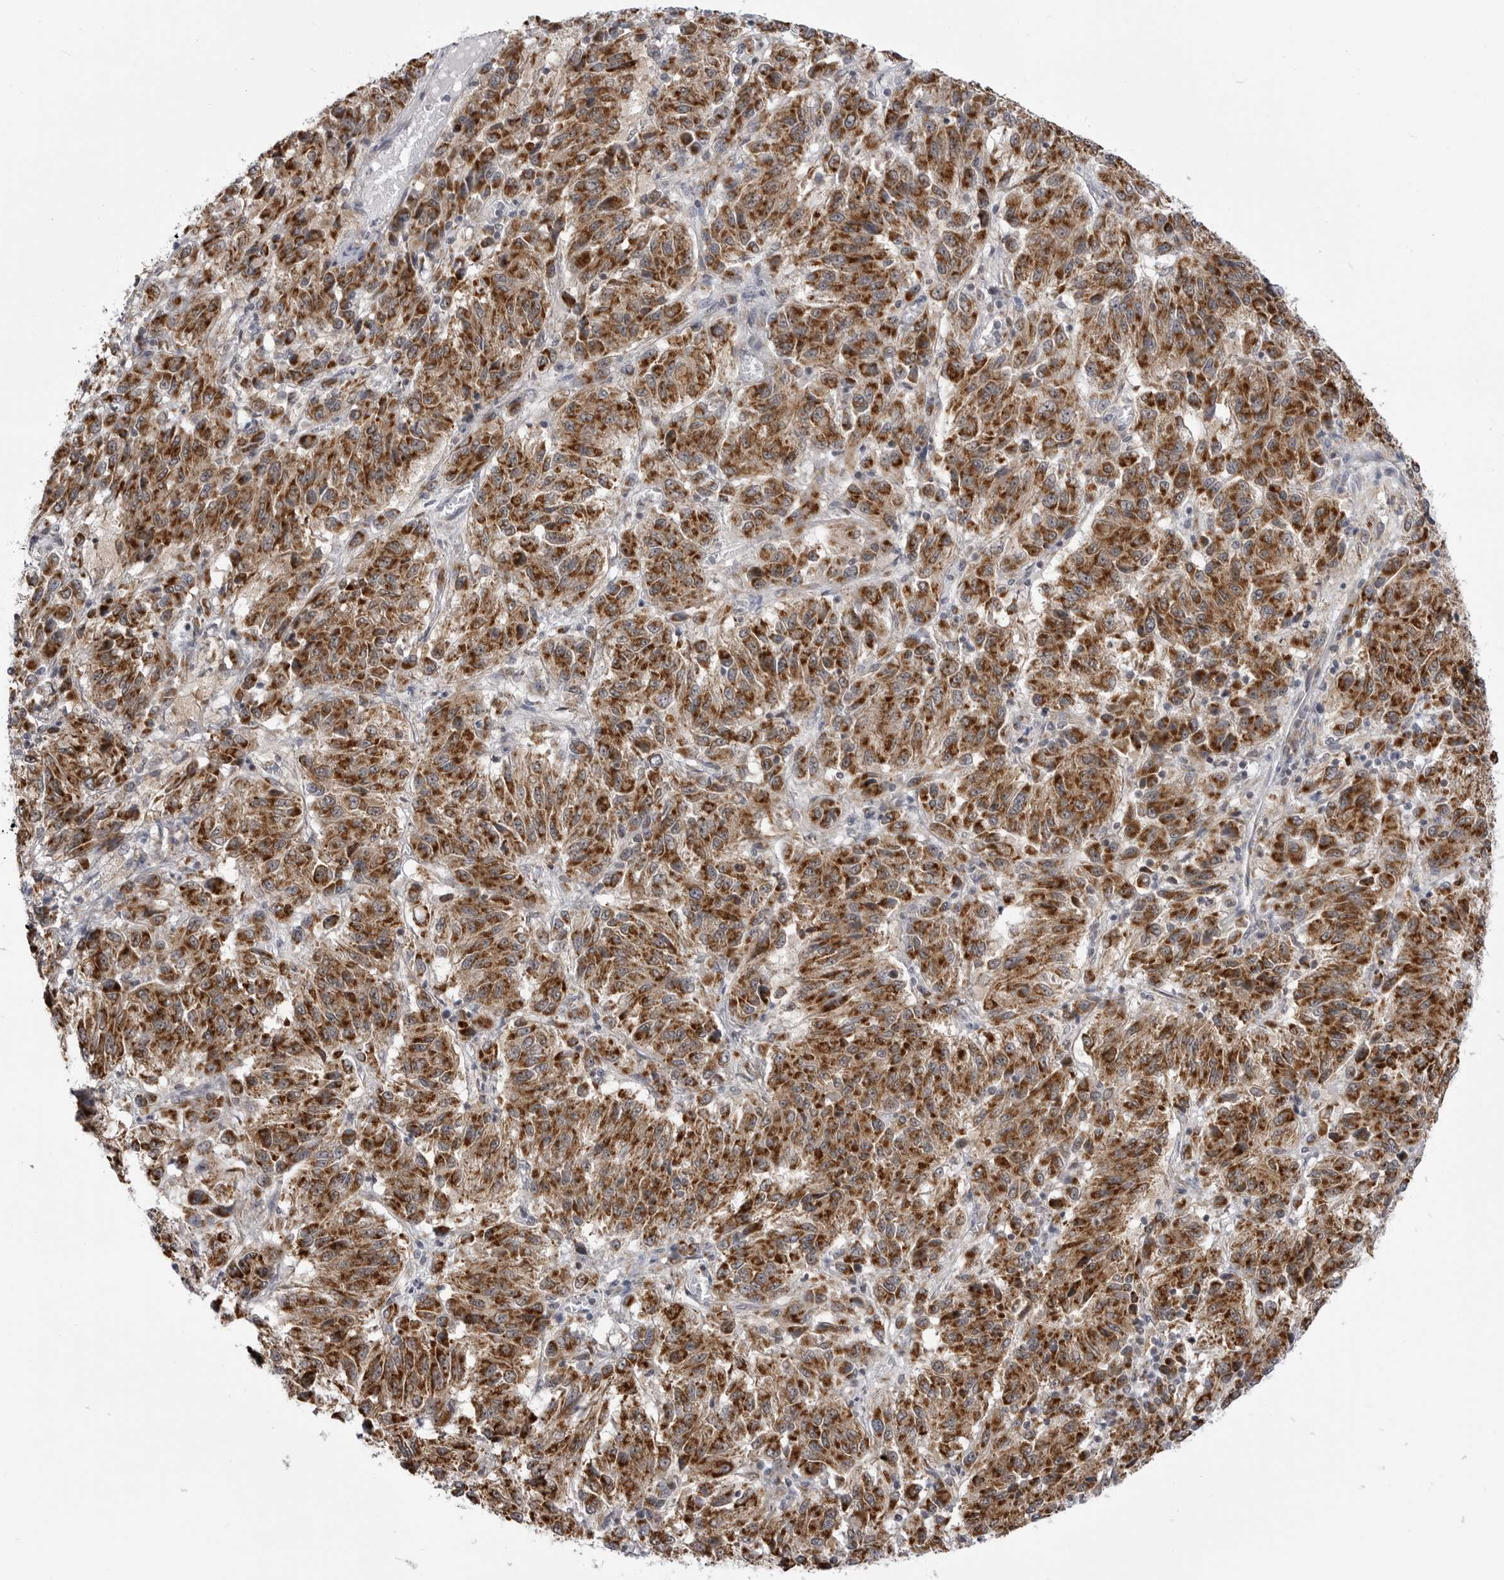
{"staining": {"intensity": "strong", "quantity": ">75%", "location": "cytoplasmic/membranous"}, "tissue": "melanoma", "cell_type": "Tumor cells", "image_type": "cancer", "snomed": [{"axis": "morphology", "description": "Malignant melanoma, NOS"}, {"axis": "topography", "description": "Skin"}], "caption": "Protein staining of melanoma tissue shows strong cytoplasmic/membranous positivity in about >75% of tumor cells. The protein of interest is stained brown, and the nuclei are stained in blue (DAB IHC with brightfield microscopy, high magnification).", "gene": "FH", "patient": {"sex": "female", "age": 82}}